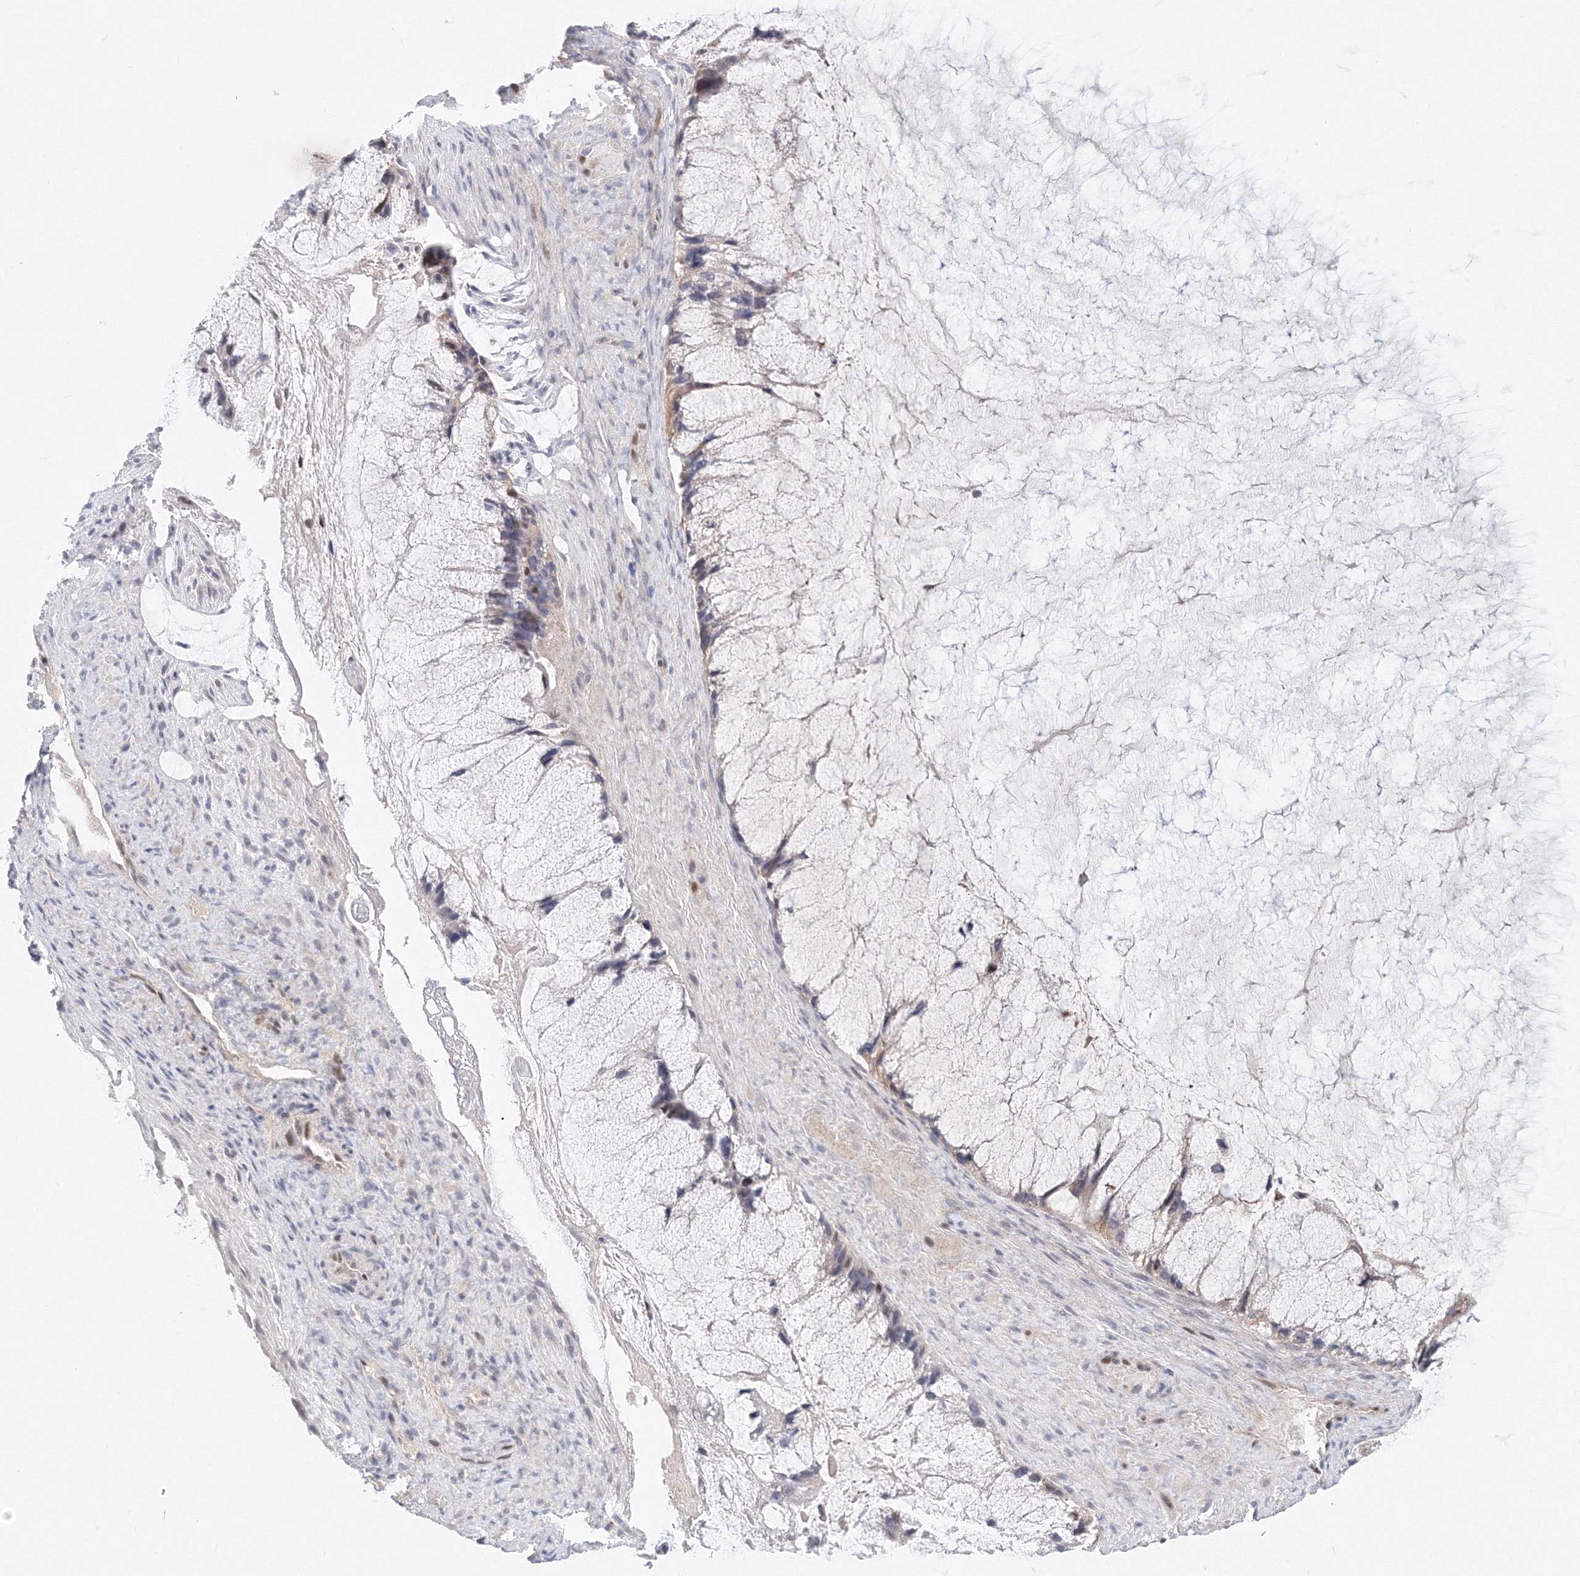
{"staining": {"intensity": "weak", "quantity": "25%-75%", "location": "cytoplasmic/membranous,nuclear"}, "tissue": "ovarian cancer", "cell_type": "Tumor cells", "image_type": "cancer", "snomed": [{"axis": "morphology", "description": "Cystadenocarcinoma, mucinous, NOS"}, {"axis": "topography", "description": "Ovary"}], "caption": "Immunohistochemistry (DAB) staining of mucinous cystadenocarcinoma (ovarian) displays weak cytoplasmic/membranous and nuclear protein expression in about 25%-75% of tumor cells.", "gene": "ARHGAP21", "patient": {"sex": "female", "age": 37}}